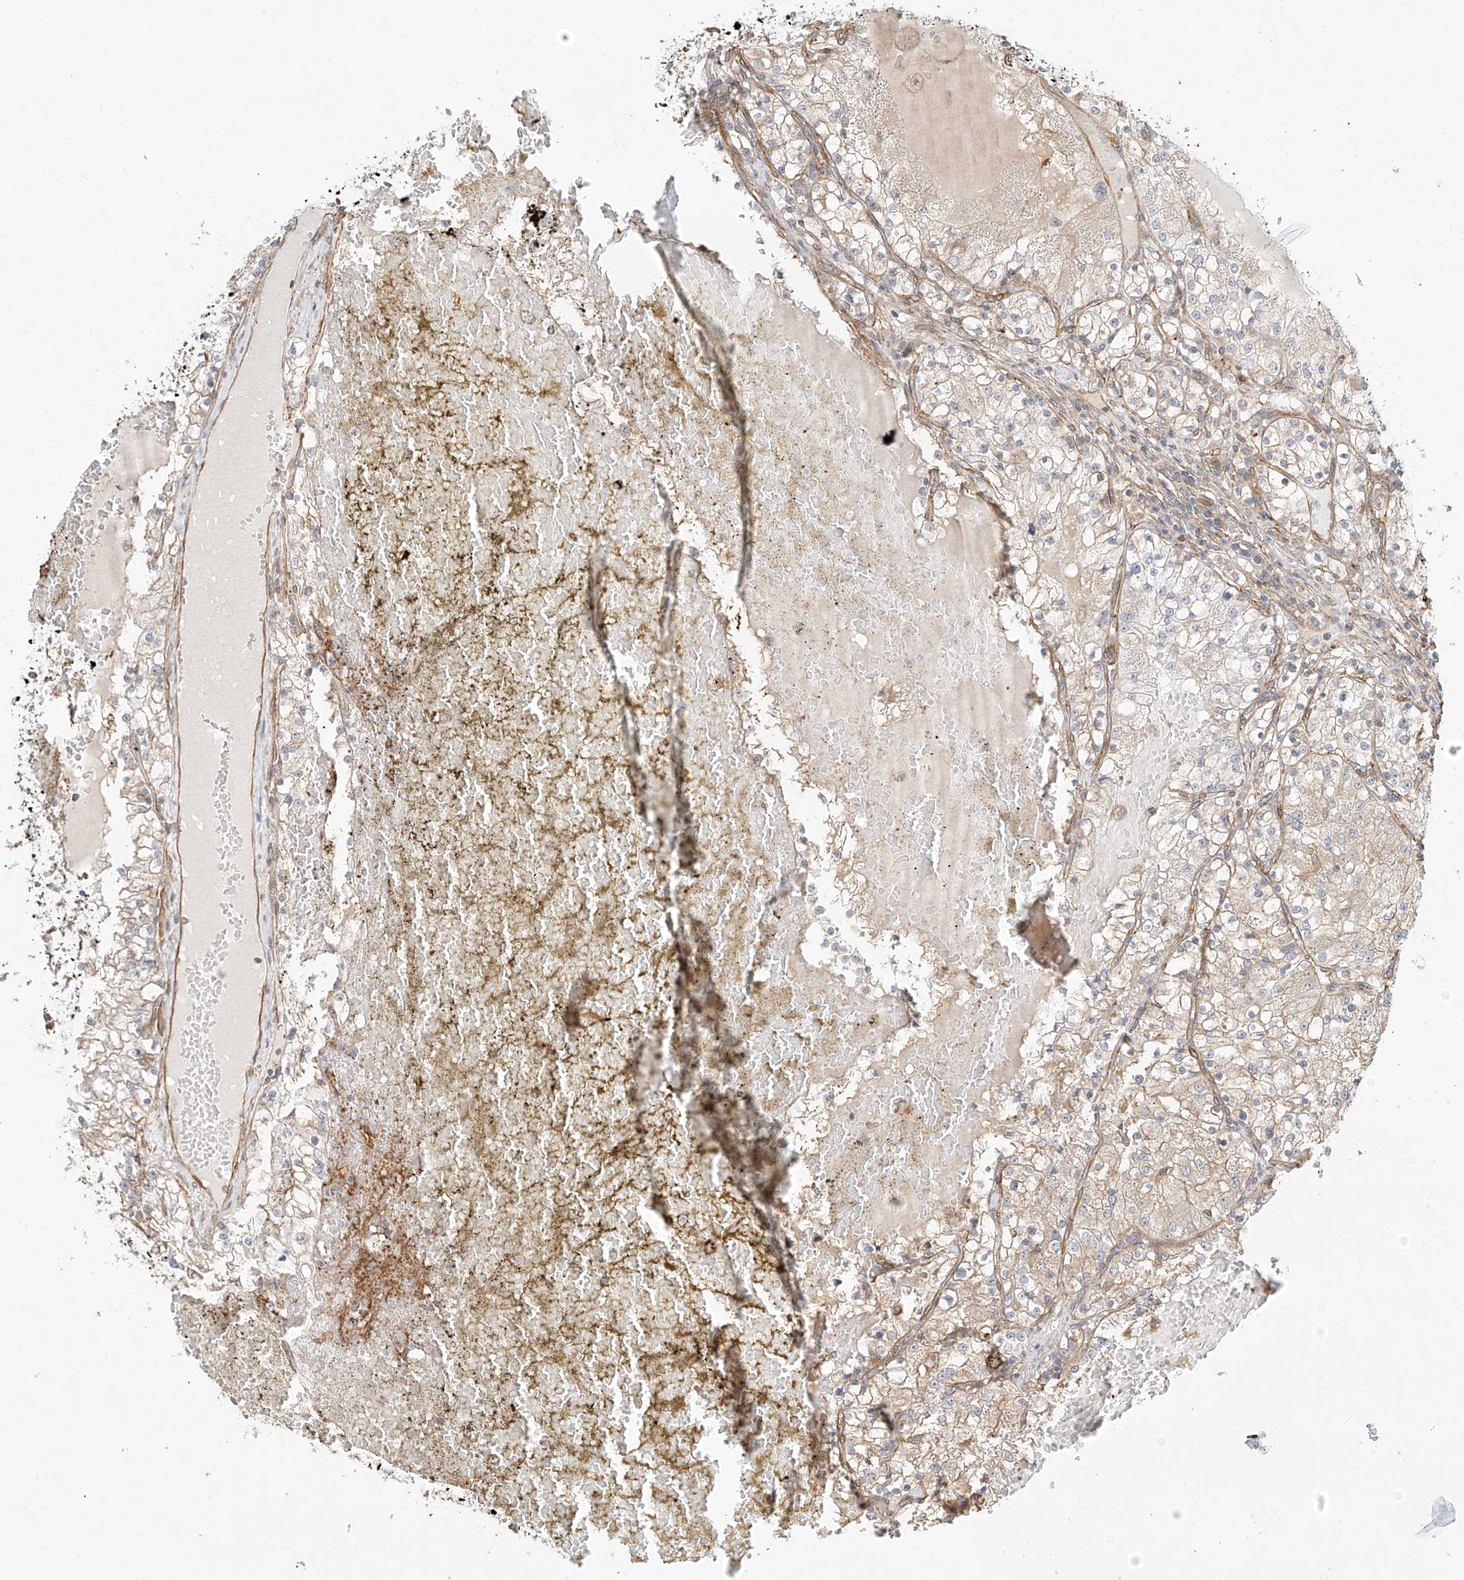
{"staining": {"intensity": "negative", "quantity": "none", "location": "none"}, "tissue": "renal cancer", "cell_type": "Tumor cells", "image_type": "cancer", "snomed": [{"axis": "morphology", "description": "Normal tissue, NOS"}, {"axis": "morphology", "description": "Adenocarcinoma, NOS"}, {"axis": "topography", "description": "Kidney"}], "caption": "Tumor cells show no significant protein positivity in adenocarcinoma (renal).", "gene": "CSMD3", "patient": {"sex": "male", "age": 68}}